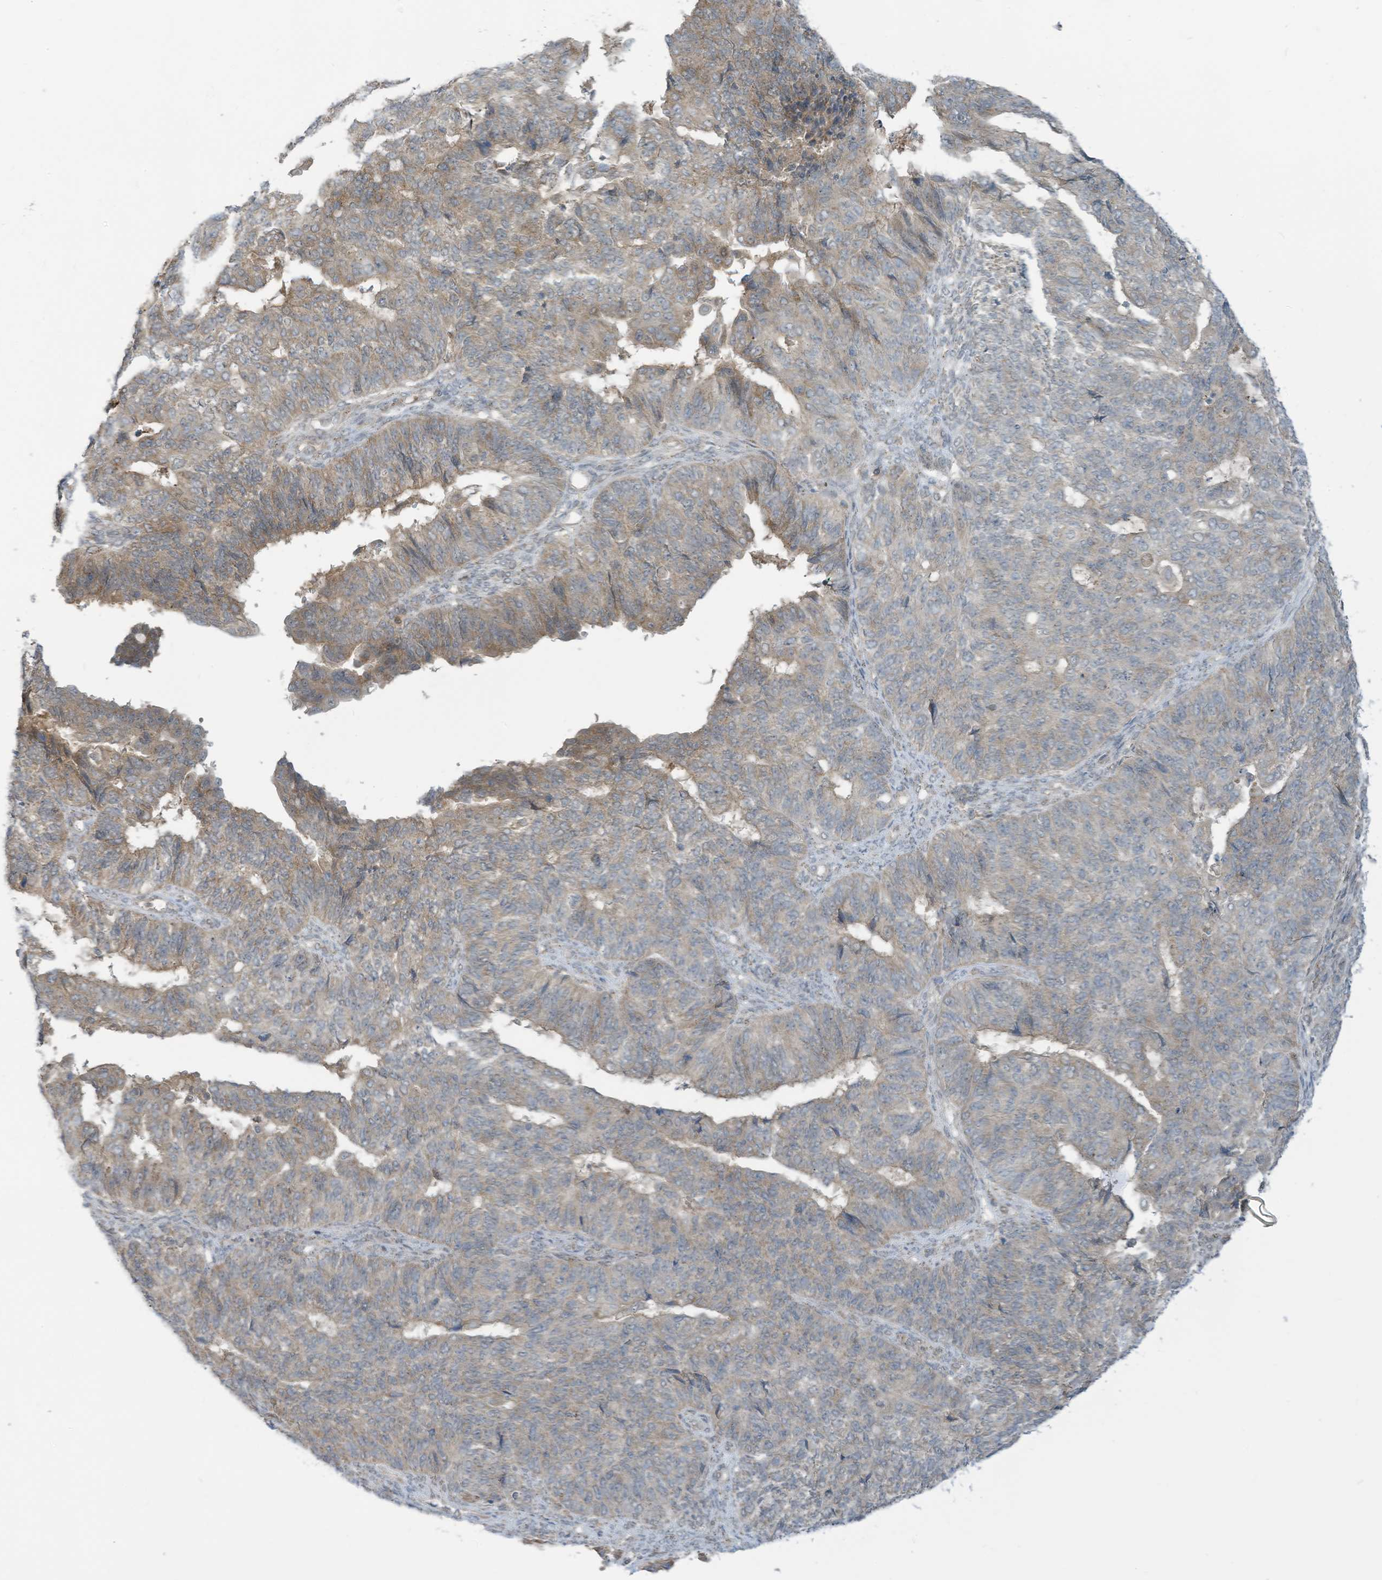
{"staining": {"intensity": "weak", "quantity": "25%-75%", "location": "cytoplasmic/membranous"}, "tissue": "endometrial cancer", "cell_type": "Tumor cells", "image_type": "cancer", "snomed": [{"axis": "morphology", "description": "Adenocarcinoma, NOS"}, {"axis": "topography", "description": "Endometrium"}], "caption": "The micrograph exhibits staining of endometrial cancer, revealing weak cytoplasmic/membranous protein expression (brown color) within tumor cells. The protein is stained brown, and the nuclei are stained in blue (DAB (3,3'-diaminobenzidine) IHC with brightfield microscopy, high magnification).", "gene": "PARVG", "patient": {"sex": "female", "age": 32}}